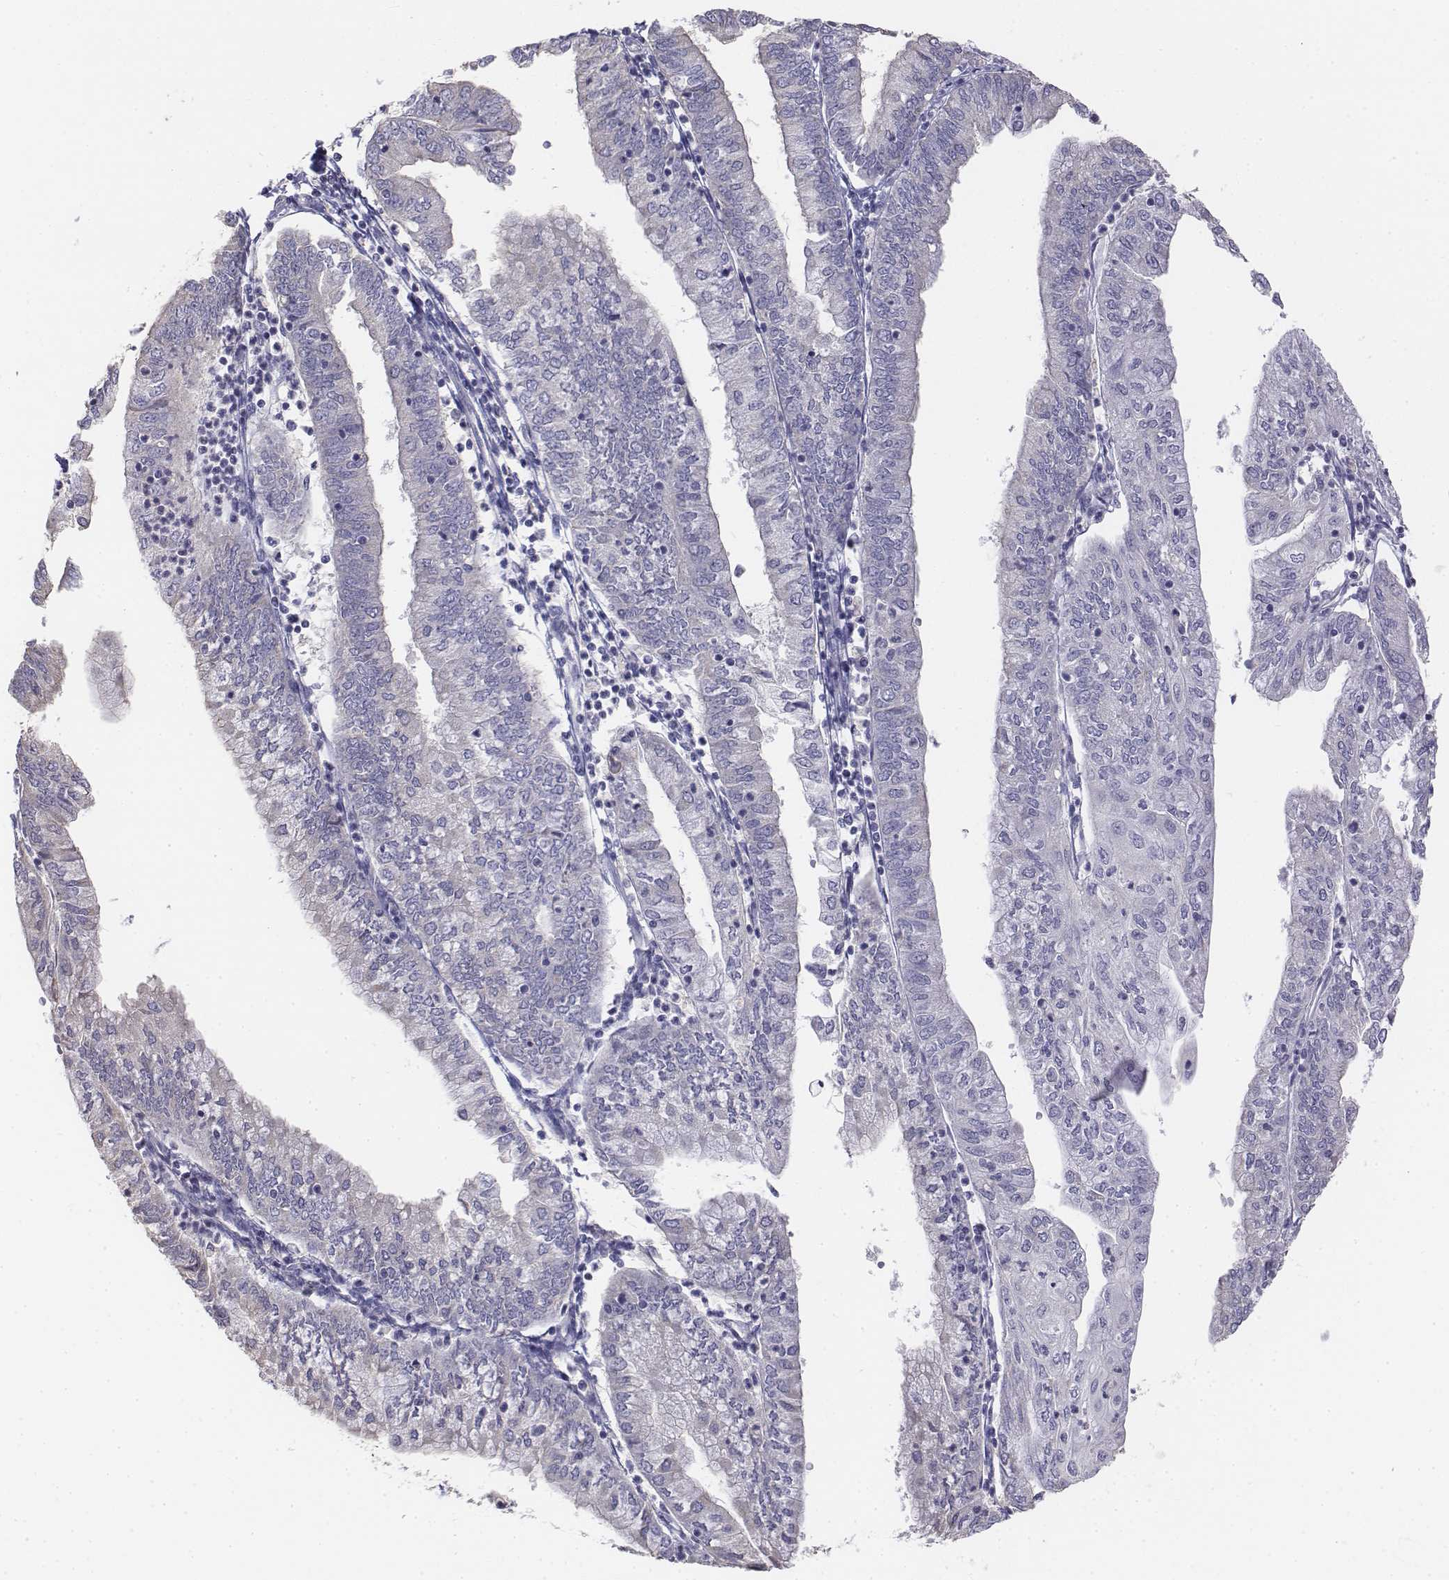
{"staining": {"intensity": "negative", "quantity": "none", "location": "none"}, "tissue": "endometrial cancer", "cell_type": "Tumor cells", "image_type": "cancer", "snomed": [{"axis": "morphology", "description": "Adenocarcinoma, NOS"}, {"axis": "topography", "description": "Endometrium"}], "caption": "A photomicrograph of human adenocarcinoma (endometrial) is negative for staining in tumor cells.", "gene": "LGSN", "patient": {"sex": "female", "age": 55}}